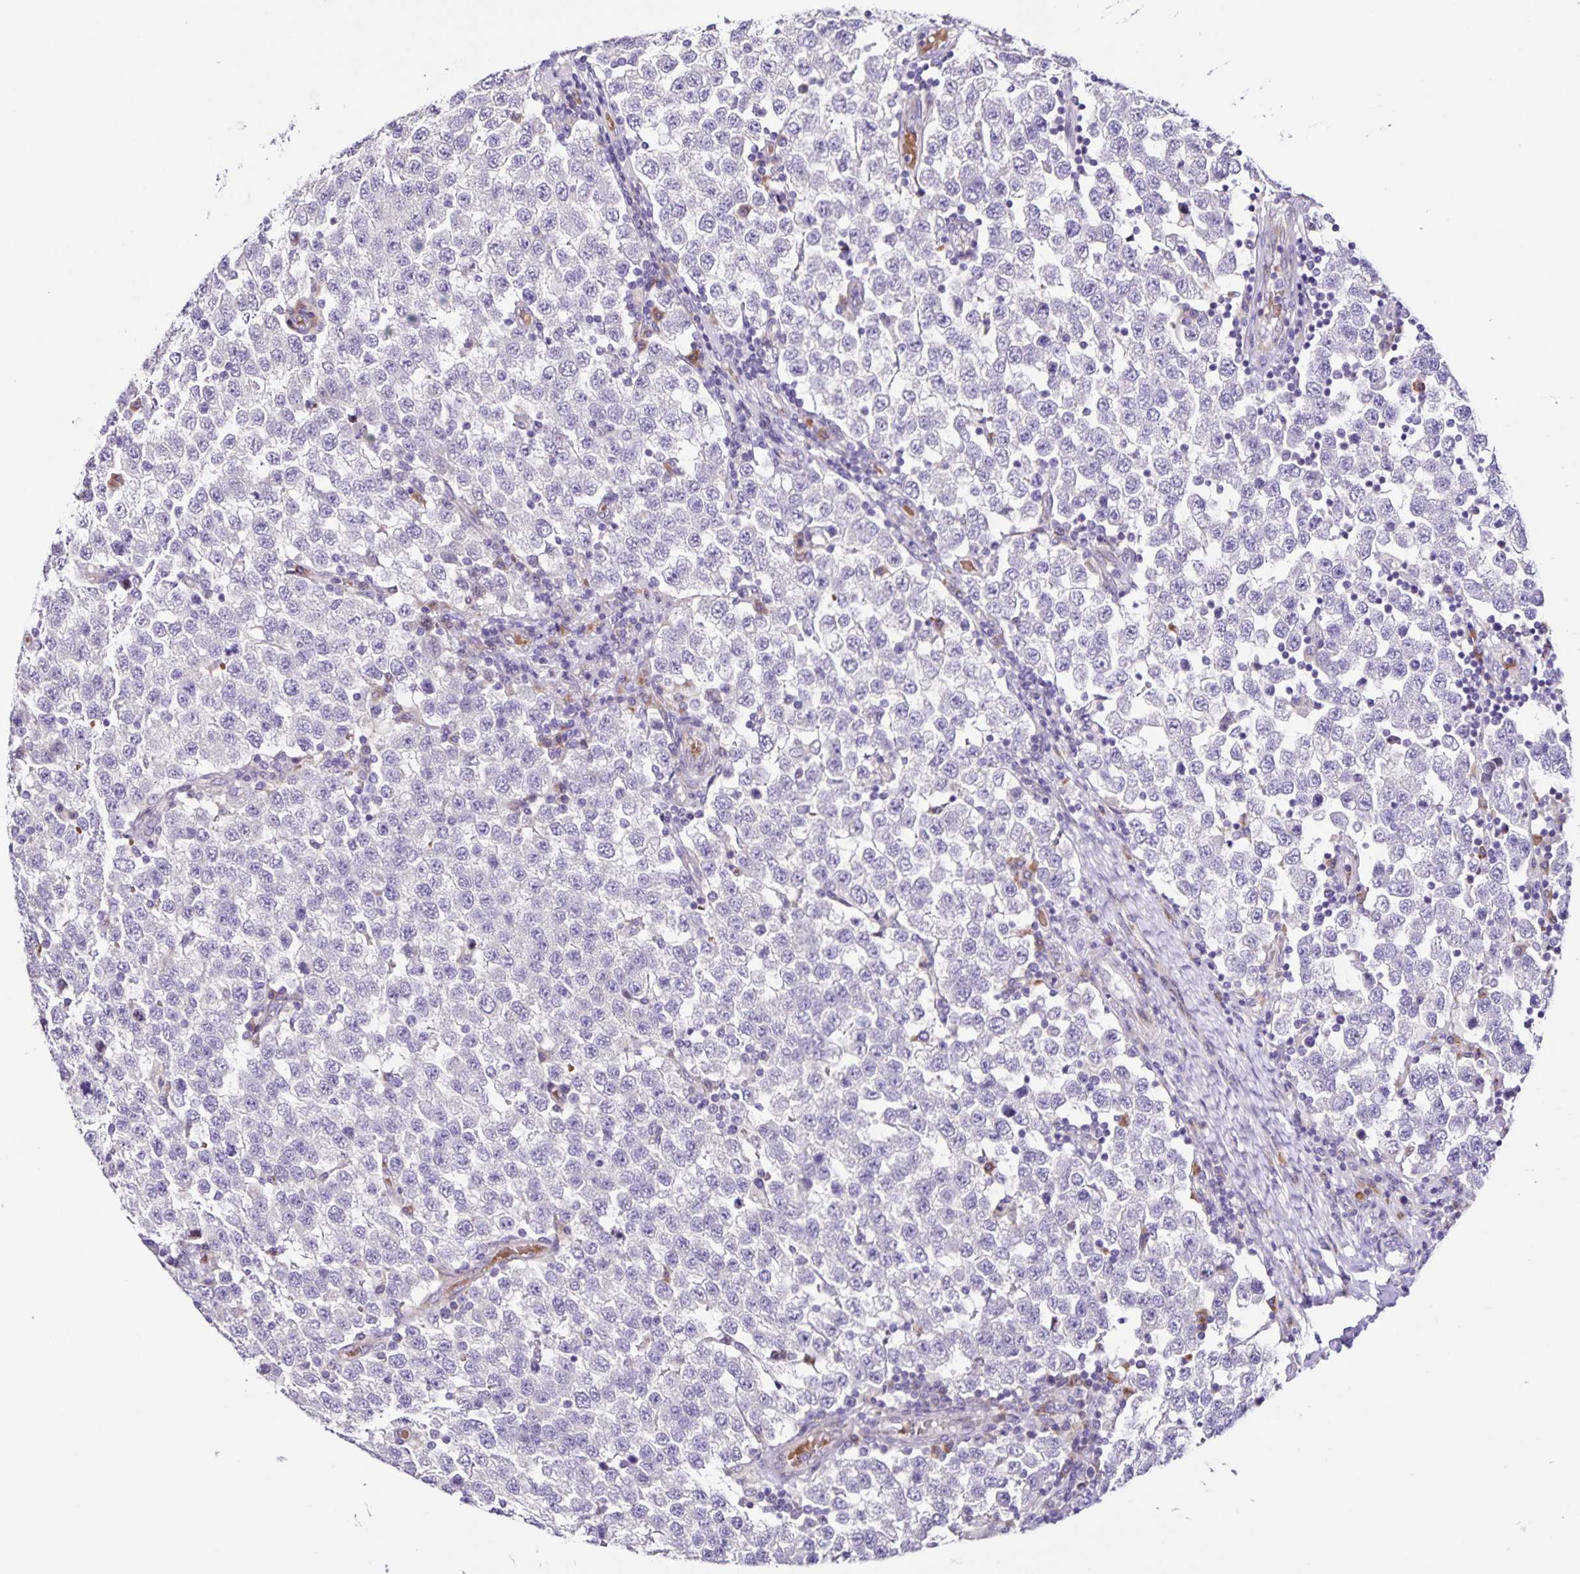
{"staining": {"intensity": "negative", "quantity": "none", "location": "none"}, "tissue": "testis cancer", "cell_type": "Tumor cells", "image_type": "cancer", "snomed": [{"axis": "morphology", "description": "Seminoma, NOS"}, {"axis": "topography", "description": "Testis"}], "caption": "This is an immunohistochemistry micrograph of testis cancer (seminoma). There is no staining in tumor cells.", "gene": "RNFT2", "patient": {"sex": "male", "age": 34}}